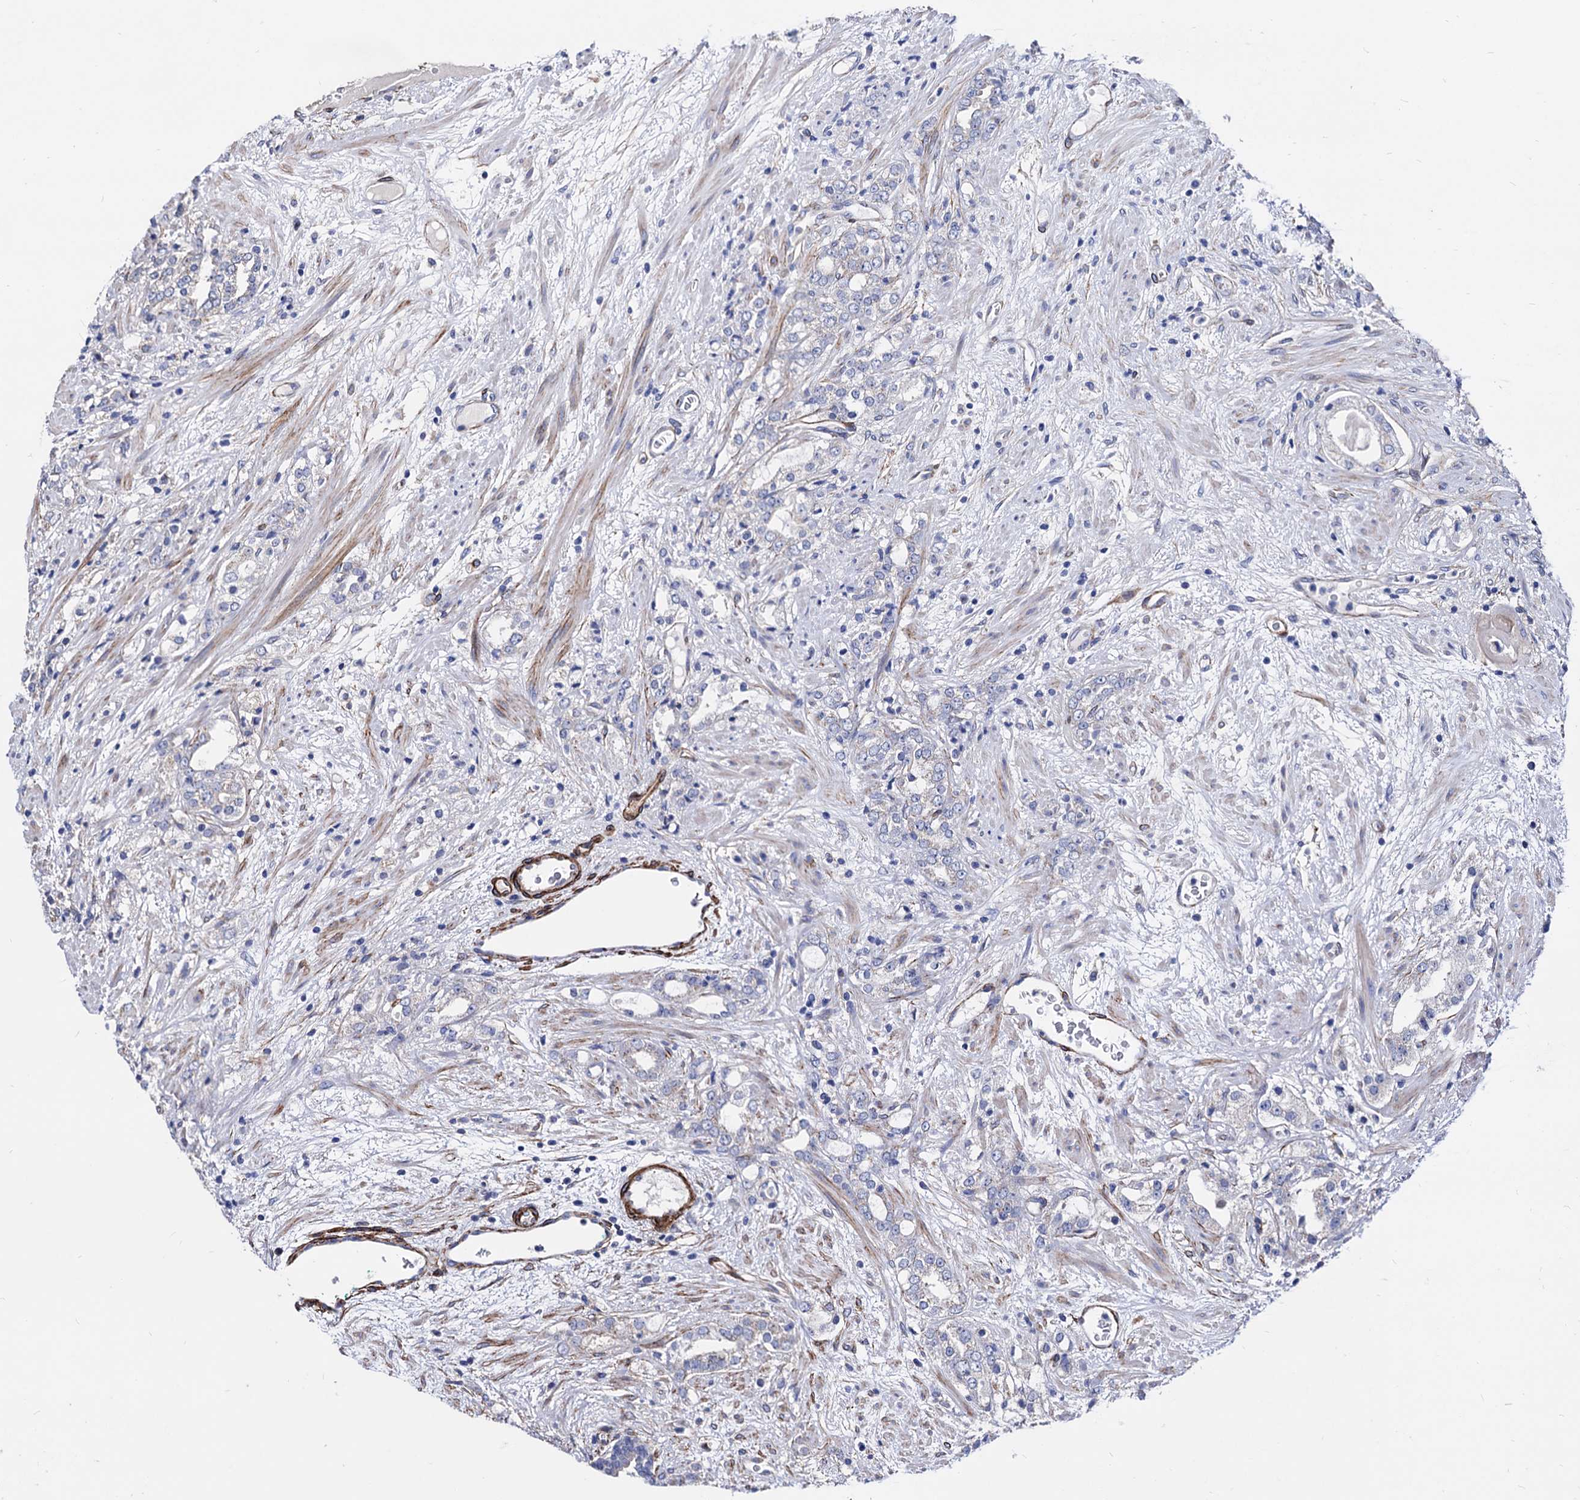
{"staining": {"intensity": "negative", "quantity": "none", "location": "none"}, "tissue": "prostate cancer", "cell_type": "Tumor cells", "image_type": "cancer", "snomed": [{"axis": "morphology", "description": "Adenocarcinoma, High grade"}, {"axis": "topography", "description": "Prostate"}], "caption": "A micrograph of prostate adenocarcinoma (high-grade) stained for a protein exhibits no brown staining in tumor cells. (DAB (3,3'-diaminobenzidine) immunohistochemistry (IHC) with hematoxylin counter stain).", "gene": "WDR11", "patient": {"sex": "male", "age": 64}}